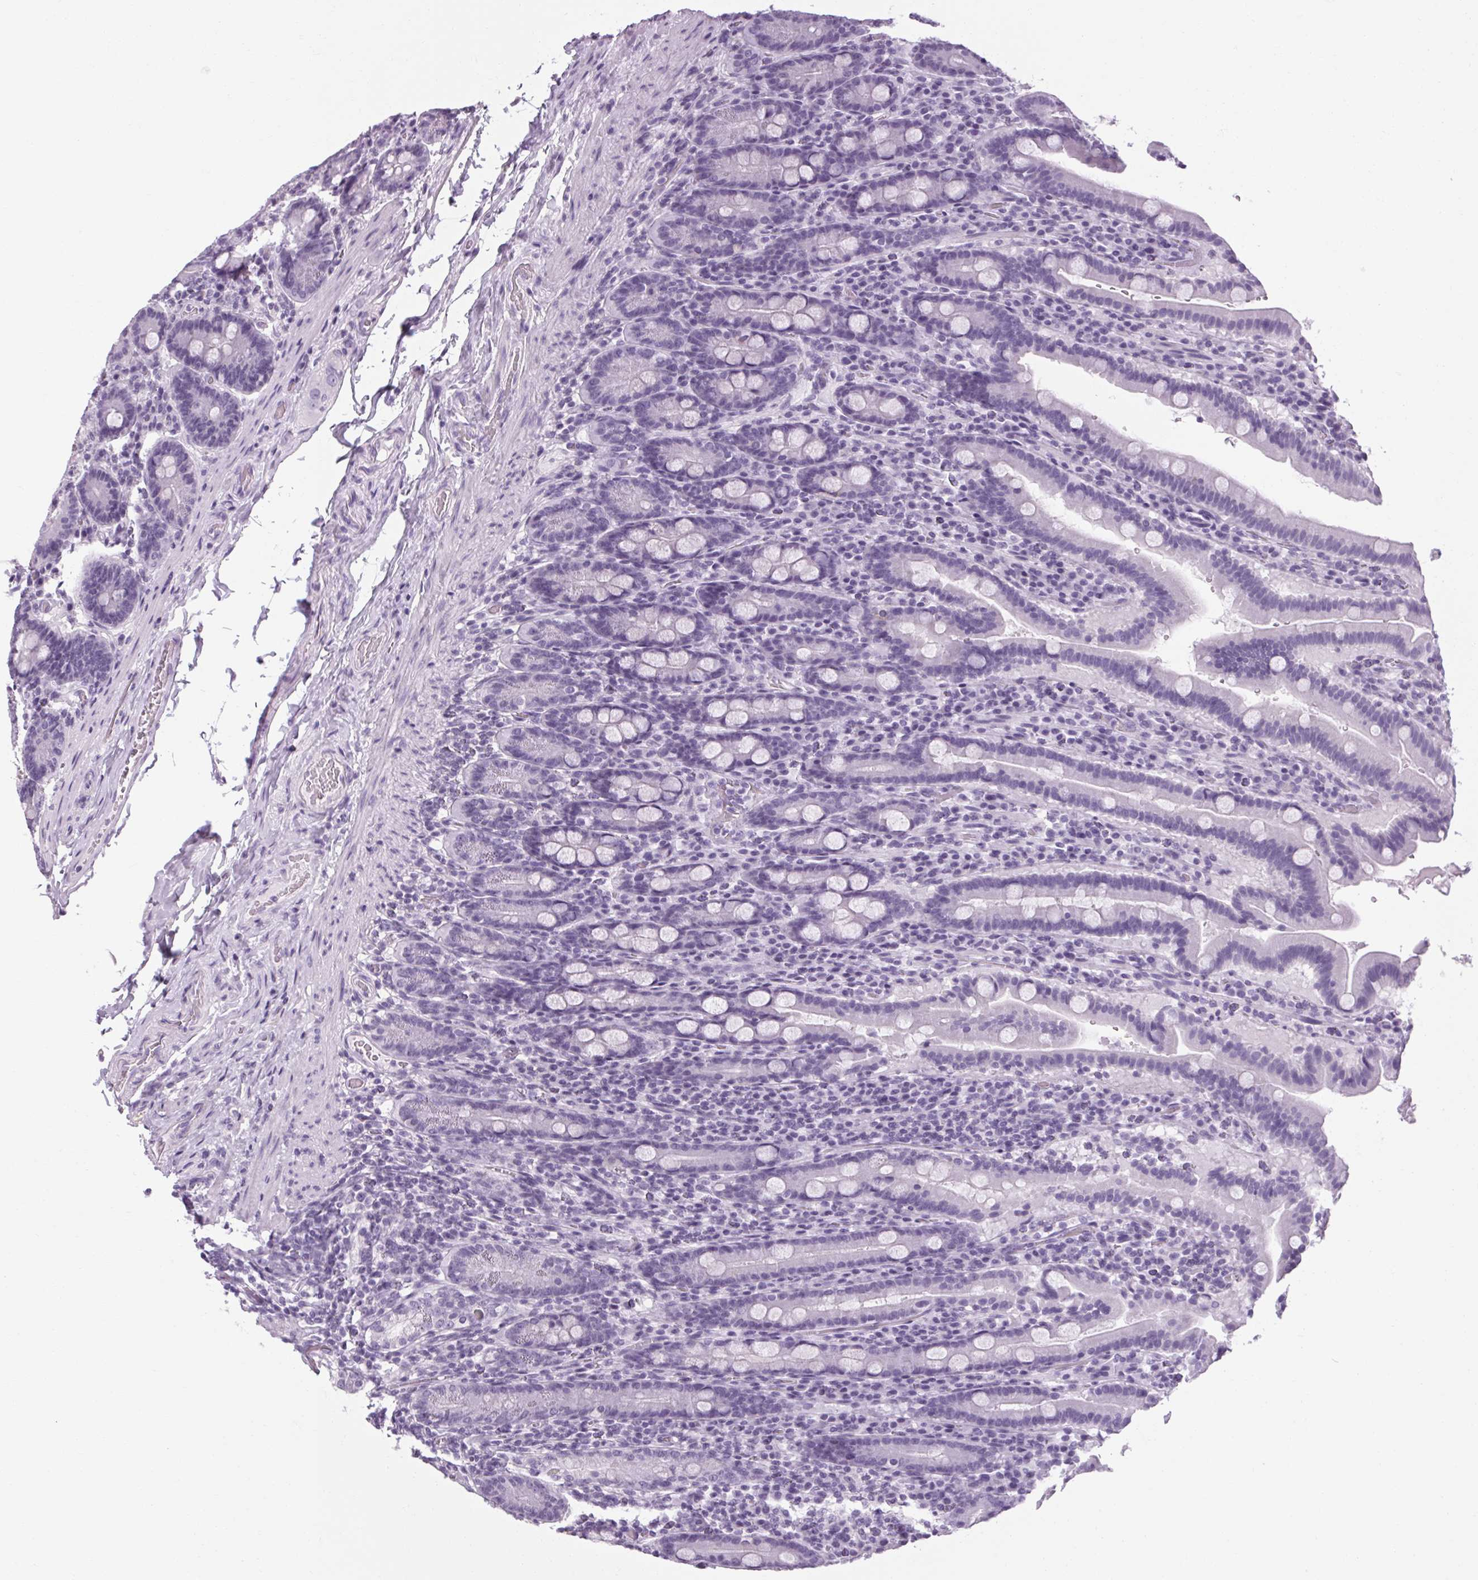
{"staining": {"intensity": "negative", "quantity": "none", "location": "none"}, "tissue": "small intestine", "cell_type": "Glandular cells", "image_type": "normal", "snomed": [{"axis": "morphology", "description": "Normal tissue, NOS"}, {"axis": "topography", "description": "Small intestine"}], "caption": "A high-resolution micrograph shows IHC staining of benign small intestine, which reveals no significant staining in glandular cells.", "gene": "POMC", "patient": {"sex": "male", "age": 26}}